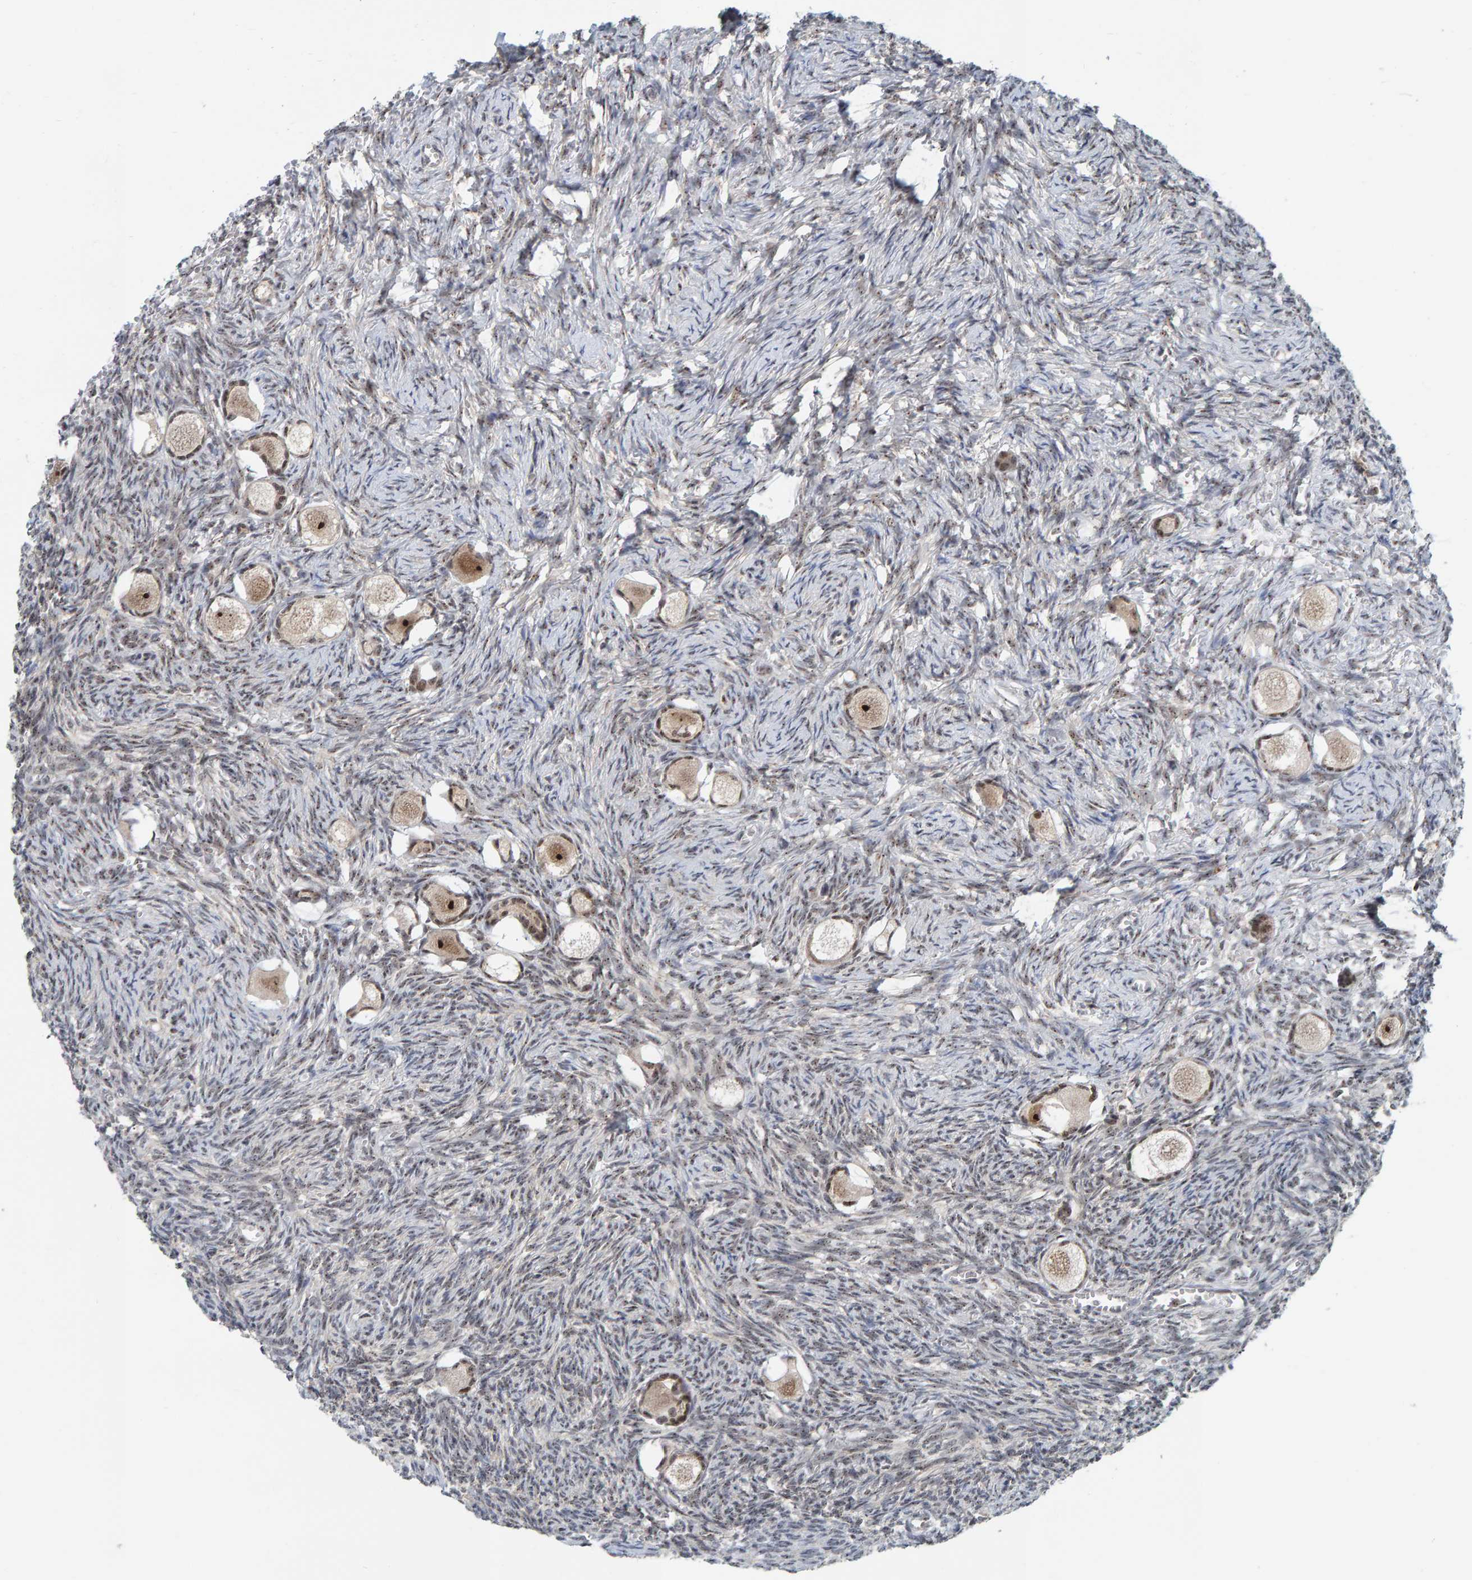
{"staining": {"intensity": "strong", "quantity": ">75%", "location": "nuclear"}, "tissue": "ovary", "cell_type": "Follicle cells", "image_type": "normal", "snomed": [{"axis": "morphology", "description": "Normal tissue, NOS"}, {"axis": "topography", "description": "Ovary"}], "caption": "A brown stain labels strong nuclear staining of a protein in follicle cells of benign human ovary. (IHC, brightfield microscopy, high magnification).", "gene": "POLR1E", "patient": {"sex": "female", "age": 27}}